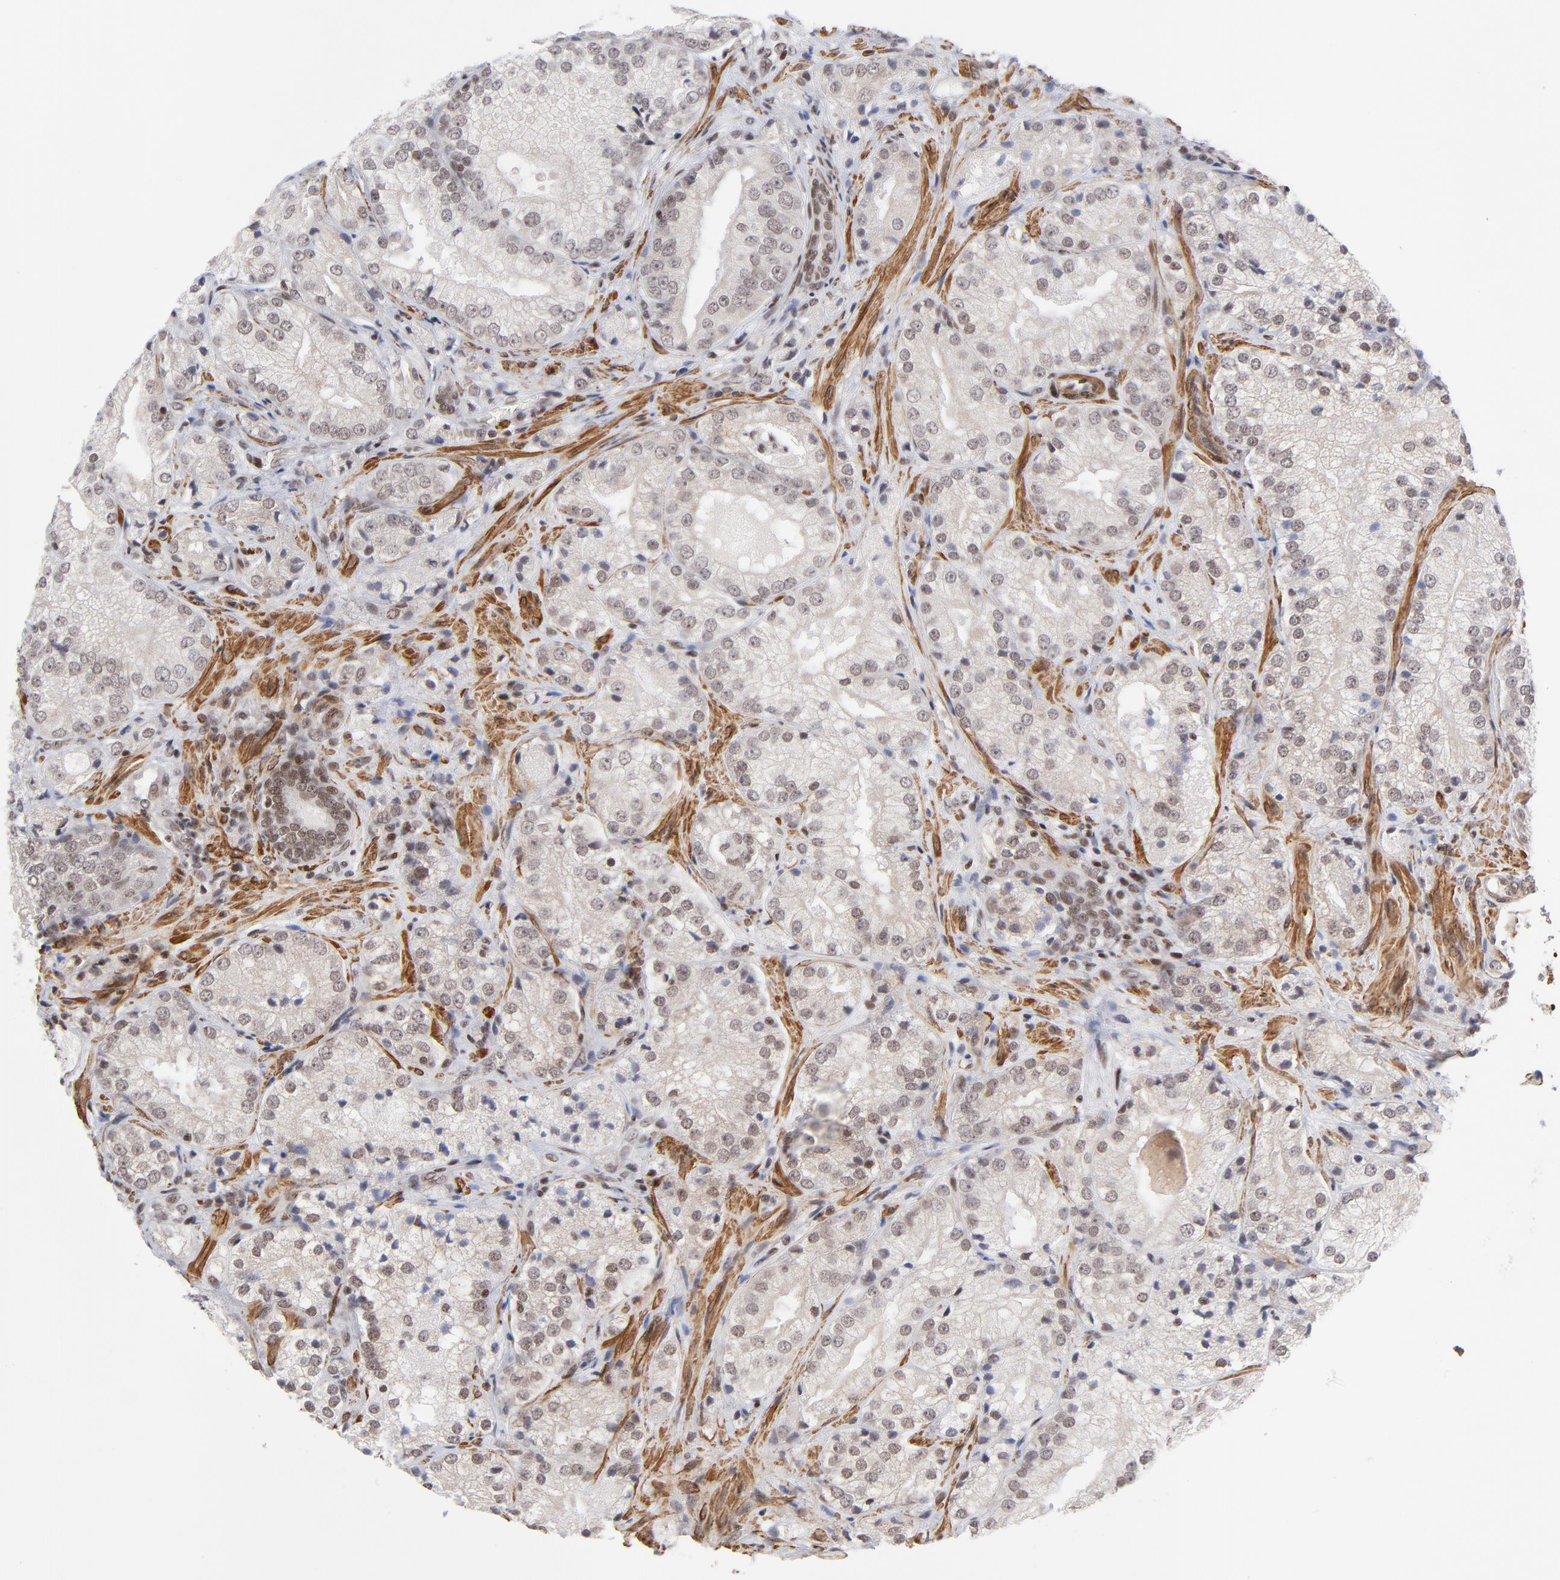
{"staining": {"intensity": "moderate", "quantity": "25%-75%", "location": "nuclear"}, "tissue": "prostate cancer", "cell_type": "Tumor cells", "image_type": "cancer", "snomed": [{"axis": "morphology", "description": "Adenocarcinoma, Low grade"}, {"axis": "topography", "description": "Prostate"}], "caption": "Immunohistochemical staining of prostate cancer shows moderate nuclear protein expression in about 25%-75% of tumor cells. The protein of interest is shown in brown color, while the nuclei are stained blue.", "gene": "CTCF", "patient": {"sex": "male", "age": 60}}